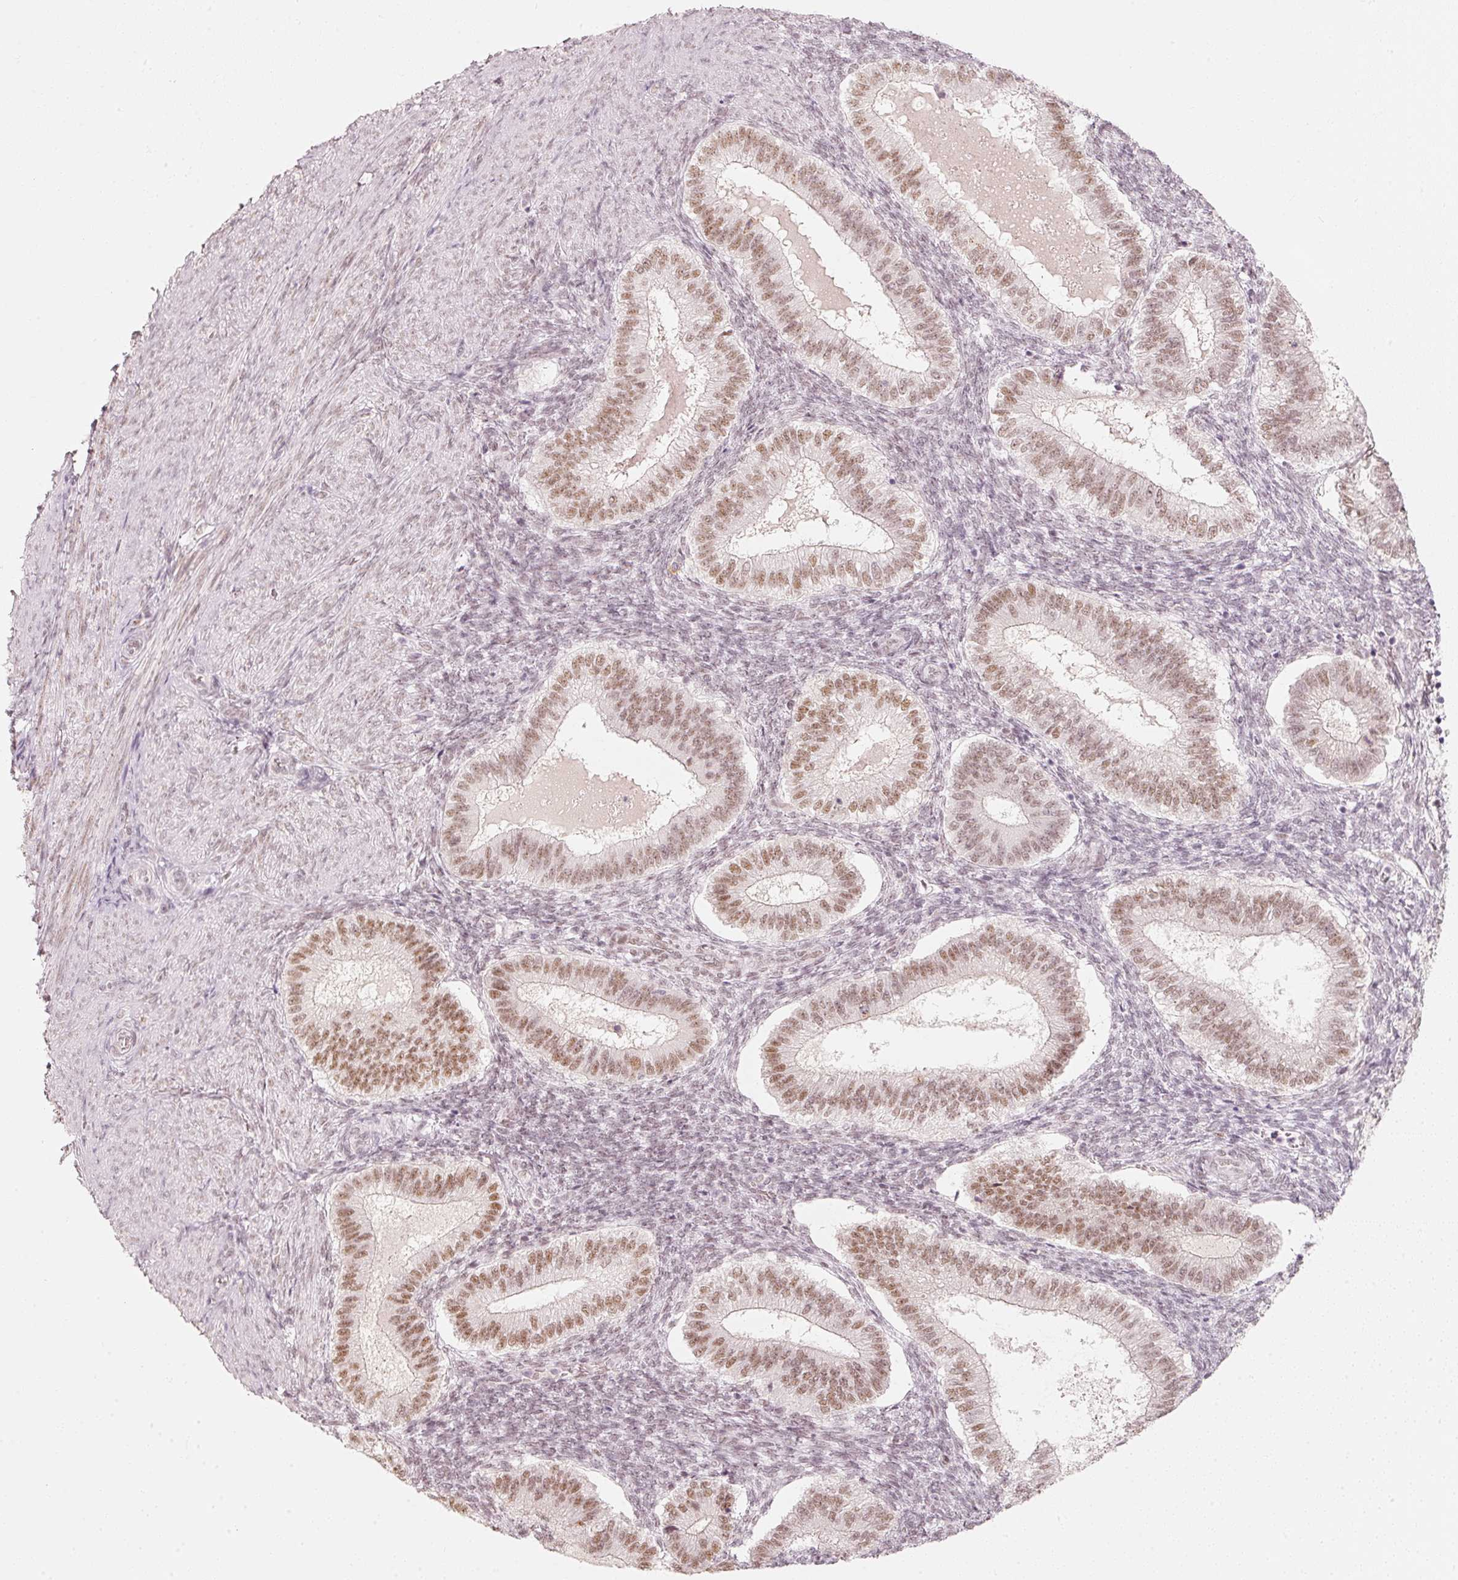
{"staining": {"intensity": "weak", "quantity": "25%-75%", "location": "nuclear"}, "tissue": "endometrium", "cell_type": "Cells in endometrial stroma", "image_type": "normal", "snomed": [{"axis": "morphology", "description": "Normal tissue, NOS"}, {"axis": "topography", "description": "Endometrium"}], "caption": "Weak nuclear positivity for a protein is appreciated in approximately 25%-75% of cells in endometrial stroma of unremarkable endometrium using immunohistochemistry.", "gene": "PPP1R10", "patient": {"sex": "female", "age": 25}}